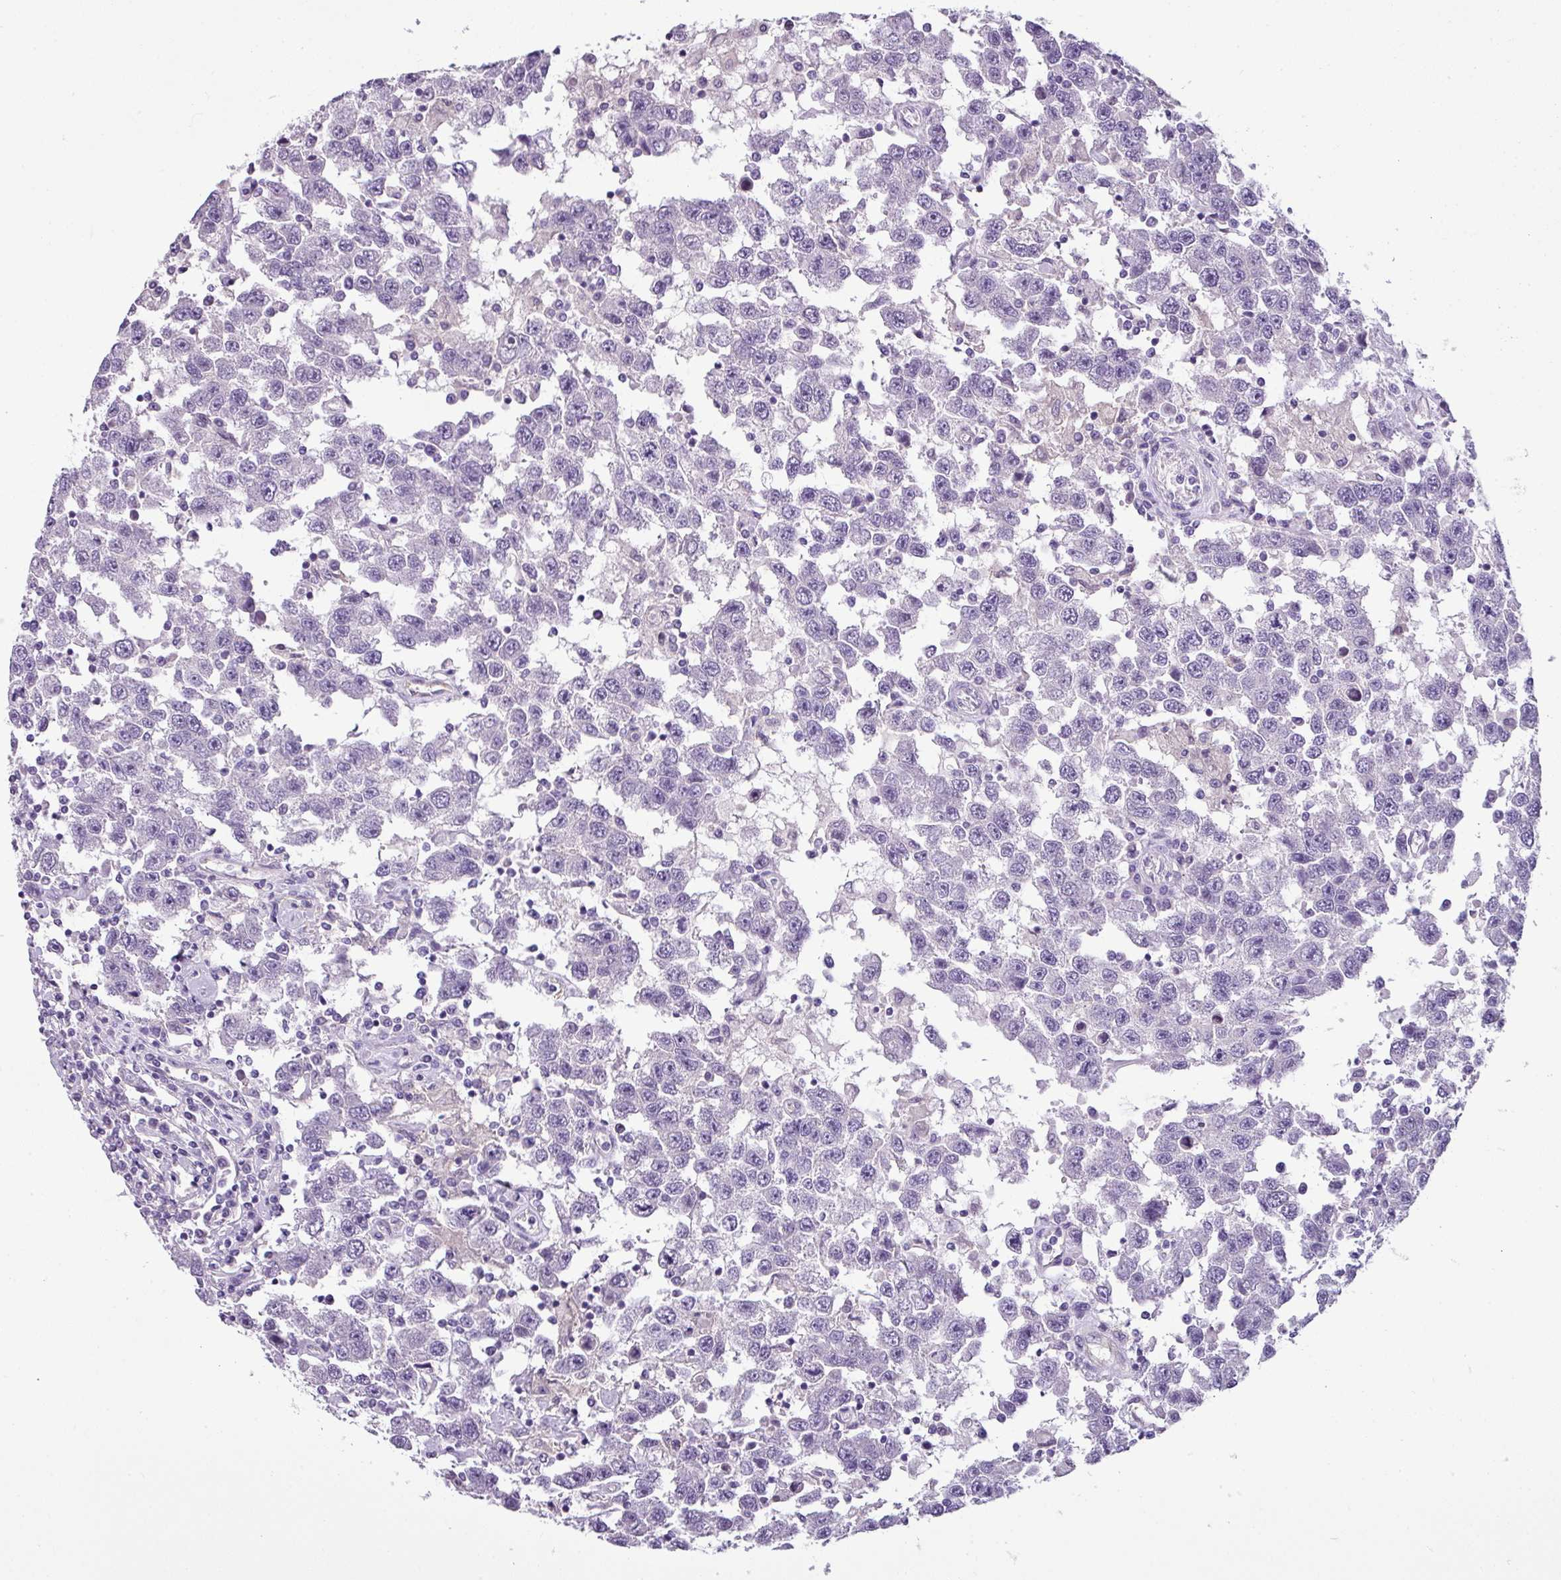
{"staining": {"intensity": "negative", "quantity": "none", "location": "none"}, "tissue": "testis cancer", "cell_type": "Tumor cells", "image_type": "cancer", "snomed": [{"axis": "morphology", "description": "Seminoma, NOS"}, {"axis": "topography", "description": "Testis"}], "caption": "Tumor cells show no significant staining in testis cancer.", "gene": "TMEM178B", "patient": {"sex": "male", "age": 41}}